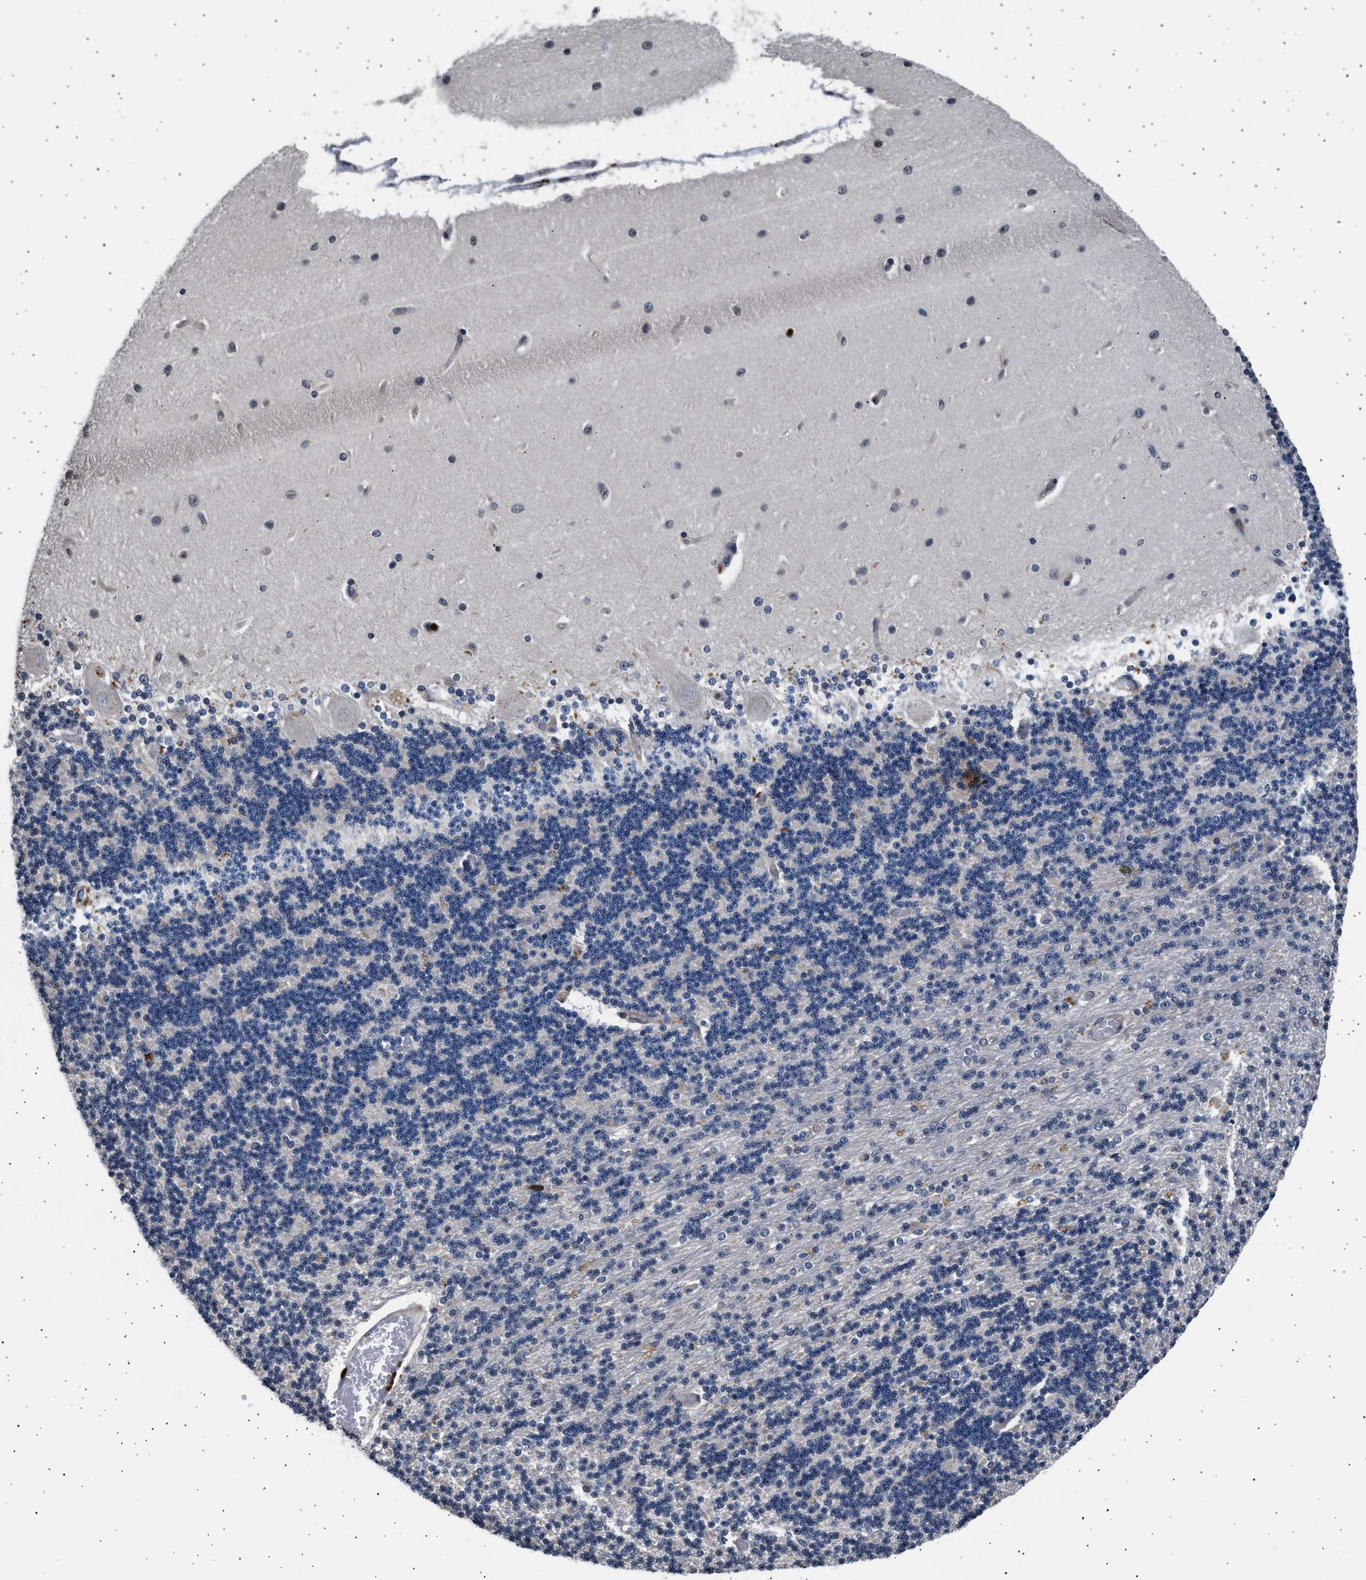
{"staining": {"intensity": "negative", "quantity": "none", "location": "none"}, "tissue": "cerebellum", "cell_type": "Cells in granular layer", "image_type": "normal", "snomed": [{"axis": "morphology", "description": "Normal tissue, NOS"}, {"axis": "topography", "description": "Cerebellum"}], "caption": "DAB (3,3'-diaminobenzidine) immunohistochemical staining of benign human cerebellum demonstrates no significant staining in cells in granular layer. (Brightfield microscopy of DAB immunohistochemistry at high magnification).", "gene": "GRAP2", "patient": {"sex": "female", "age": 54}}